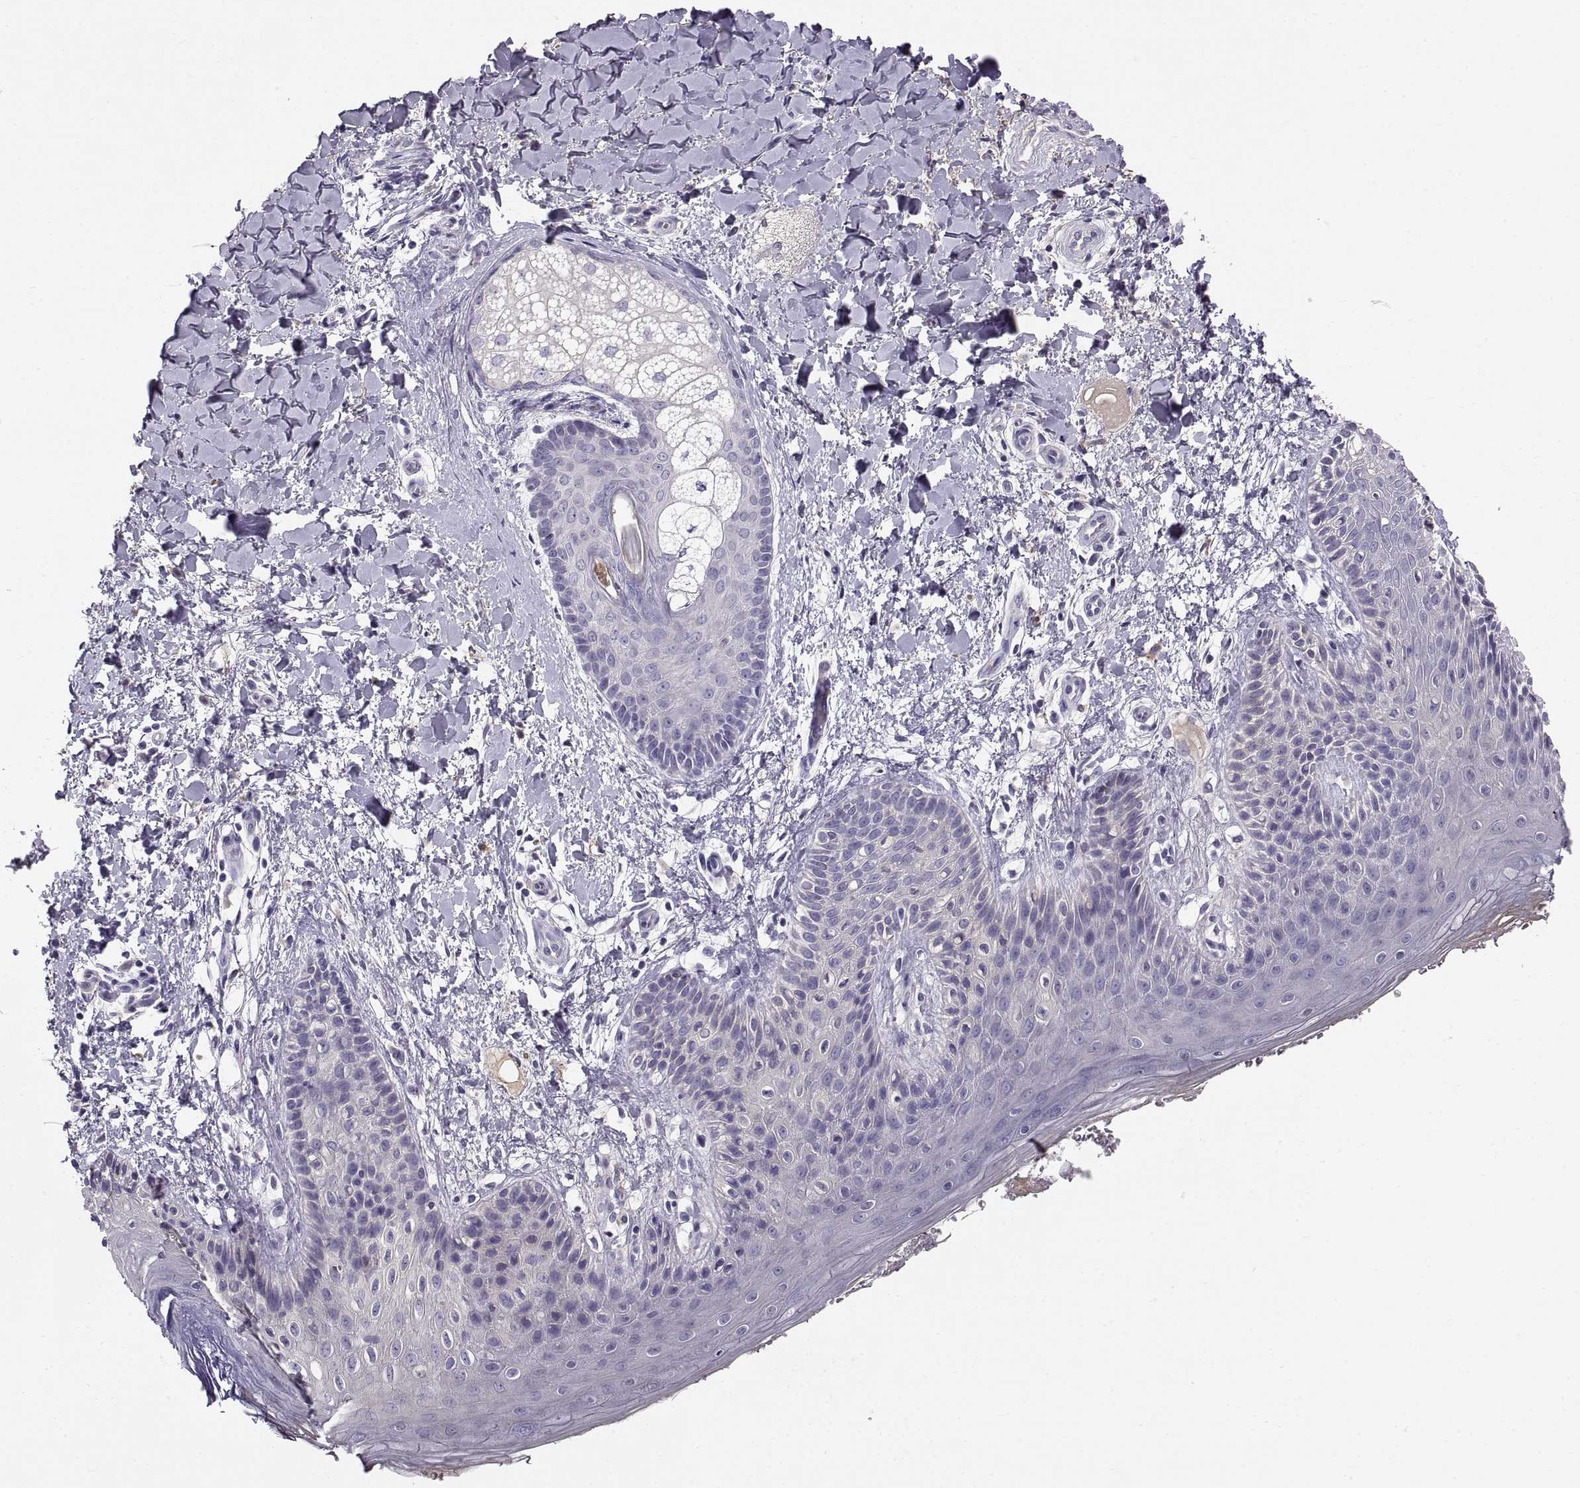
{"staining": {"intensity": "negative", "quantity": "none", "location": "none"}, "tissue": "skin", "cell_type": "Epidermal cells", "image_type": "normal", "snomed": [{"axis": "morphology", "description": "Normal tissue, NOS"}, {"axis": "topography", "description": "Anal"}], "caption": "IHC histopathology image of benign skin: skin stained with DAB shows no significant protein staining in epidermal cells.", "gene": "ADAM32", "patient": {"sex": "male", "age": 36}}